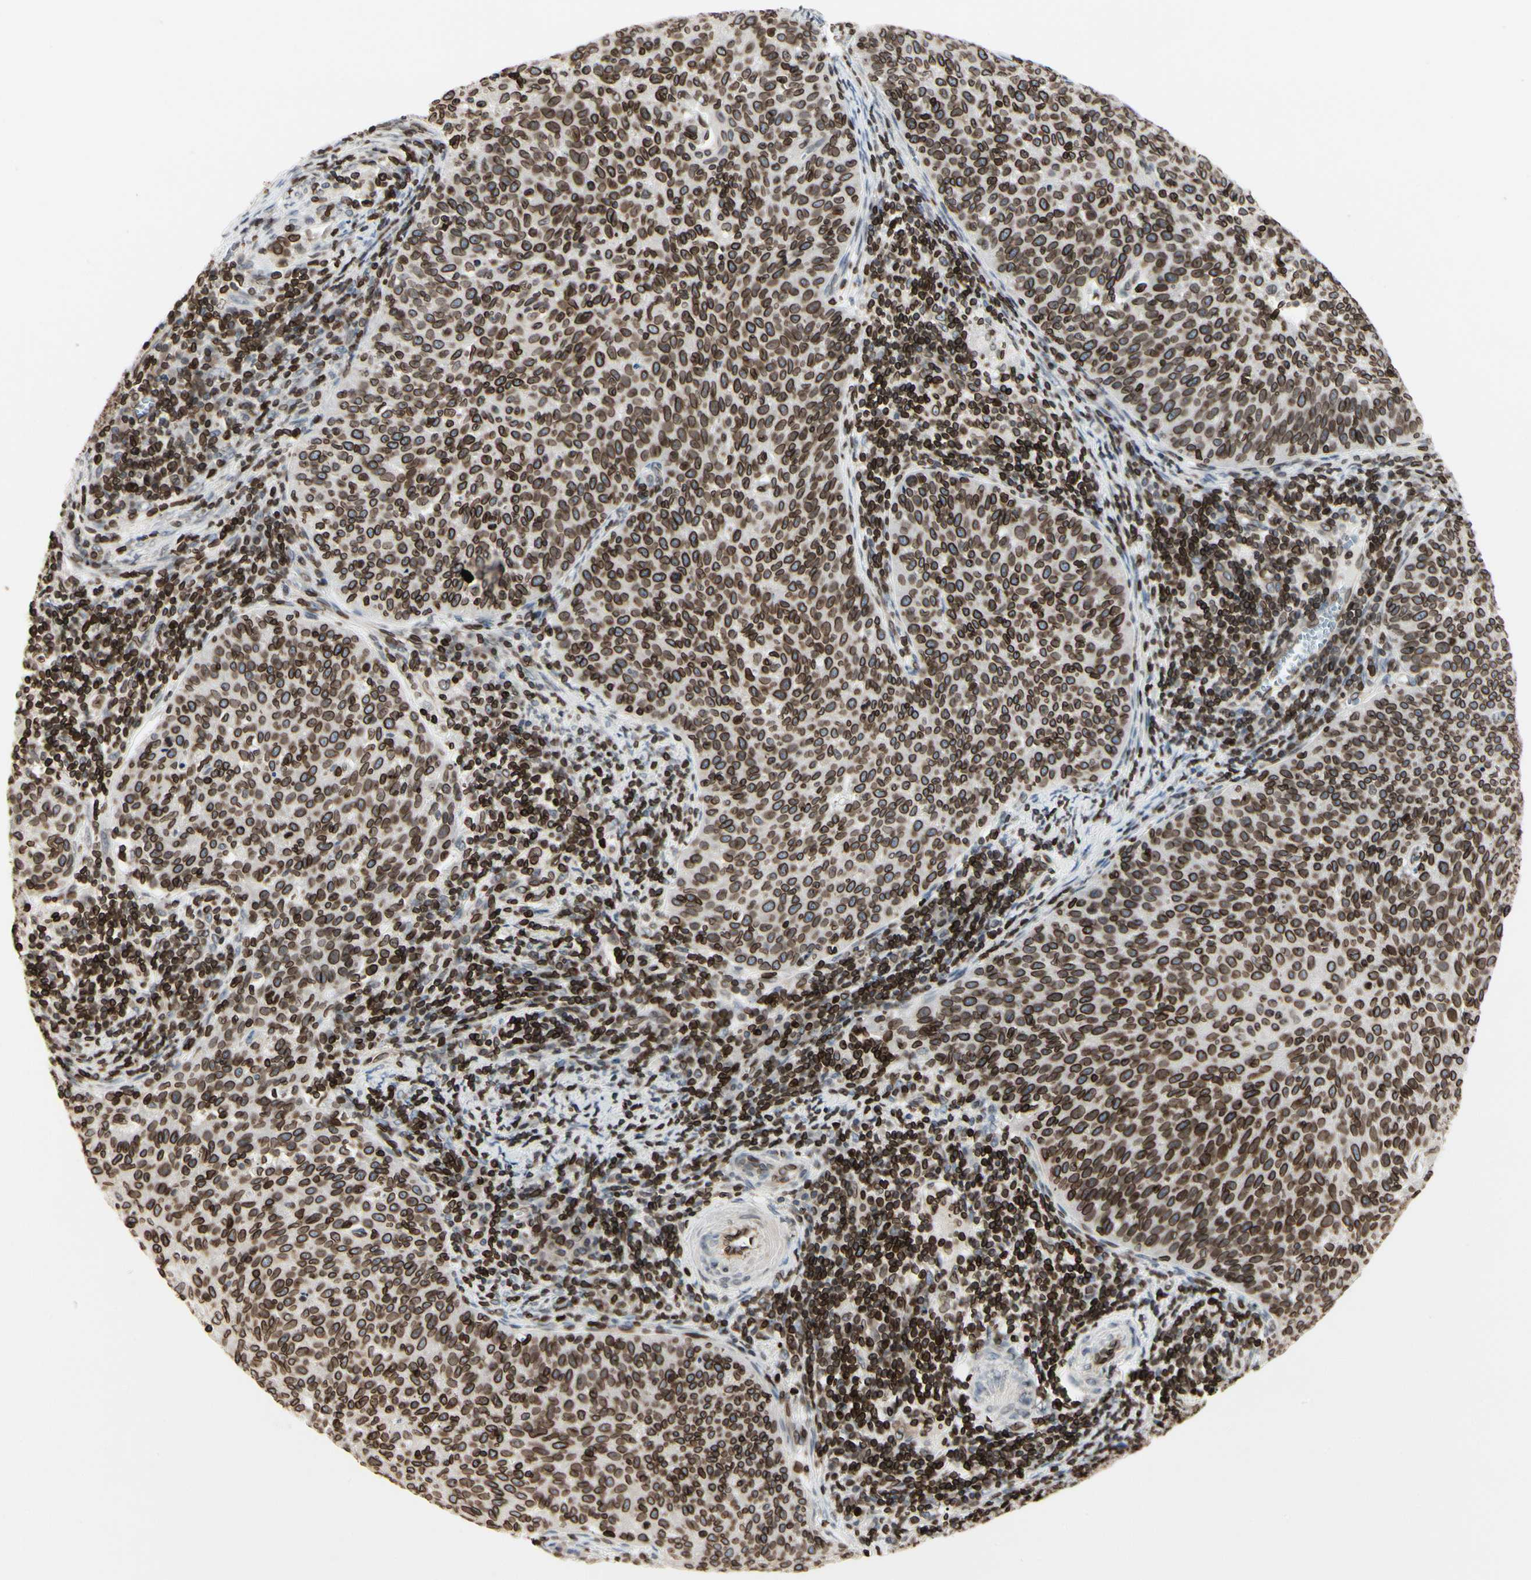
{"staining": {"intensity": "strong", "quantity": ">75%", "location": "cytoplasmic/membranous,nuclear"}, "tissue": "cervical cancer", "cell_type": "Tumor cells", "image_type": "cancer", "snomed": [{"axis": "morphology", "description": "Squamous cell carcinoma, NOS"}, {"axis": "topography", "description": "Cervix"}], "caption": "Immunohistochemical staining of human cervical cancer shows high levels of strong cytoplasmic/membranous and nuclear staining in about >75% of tumor cells. The protein is shown in brown color, while the nuclei are stained blue.", "gene": "TMPO", "patient": {"sex": "female", "age": 38}}